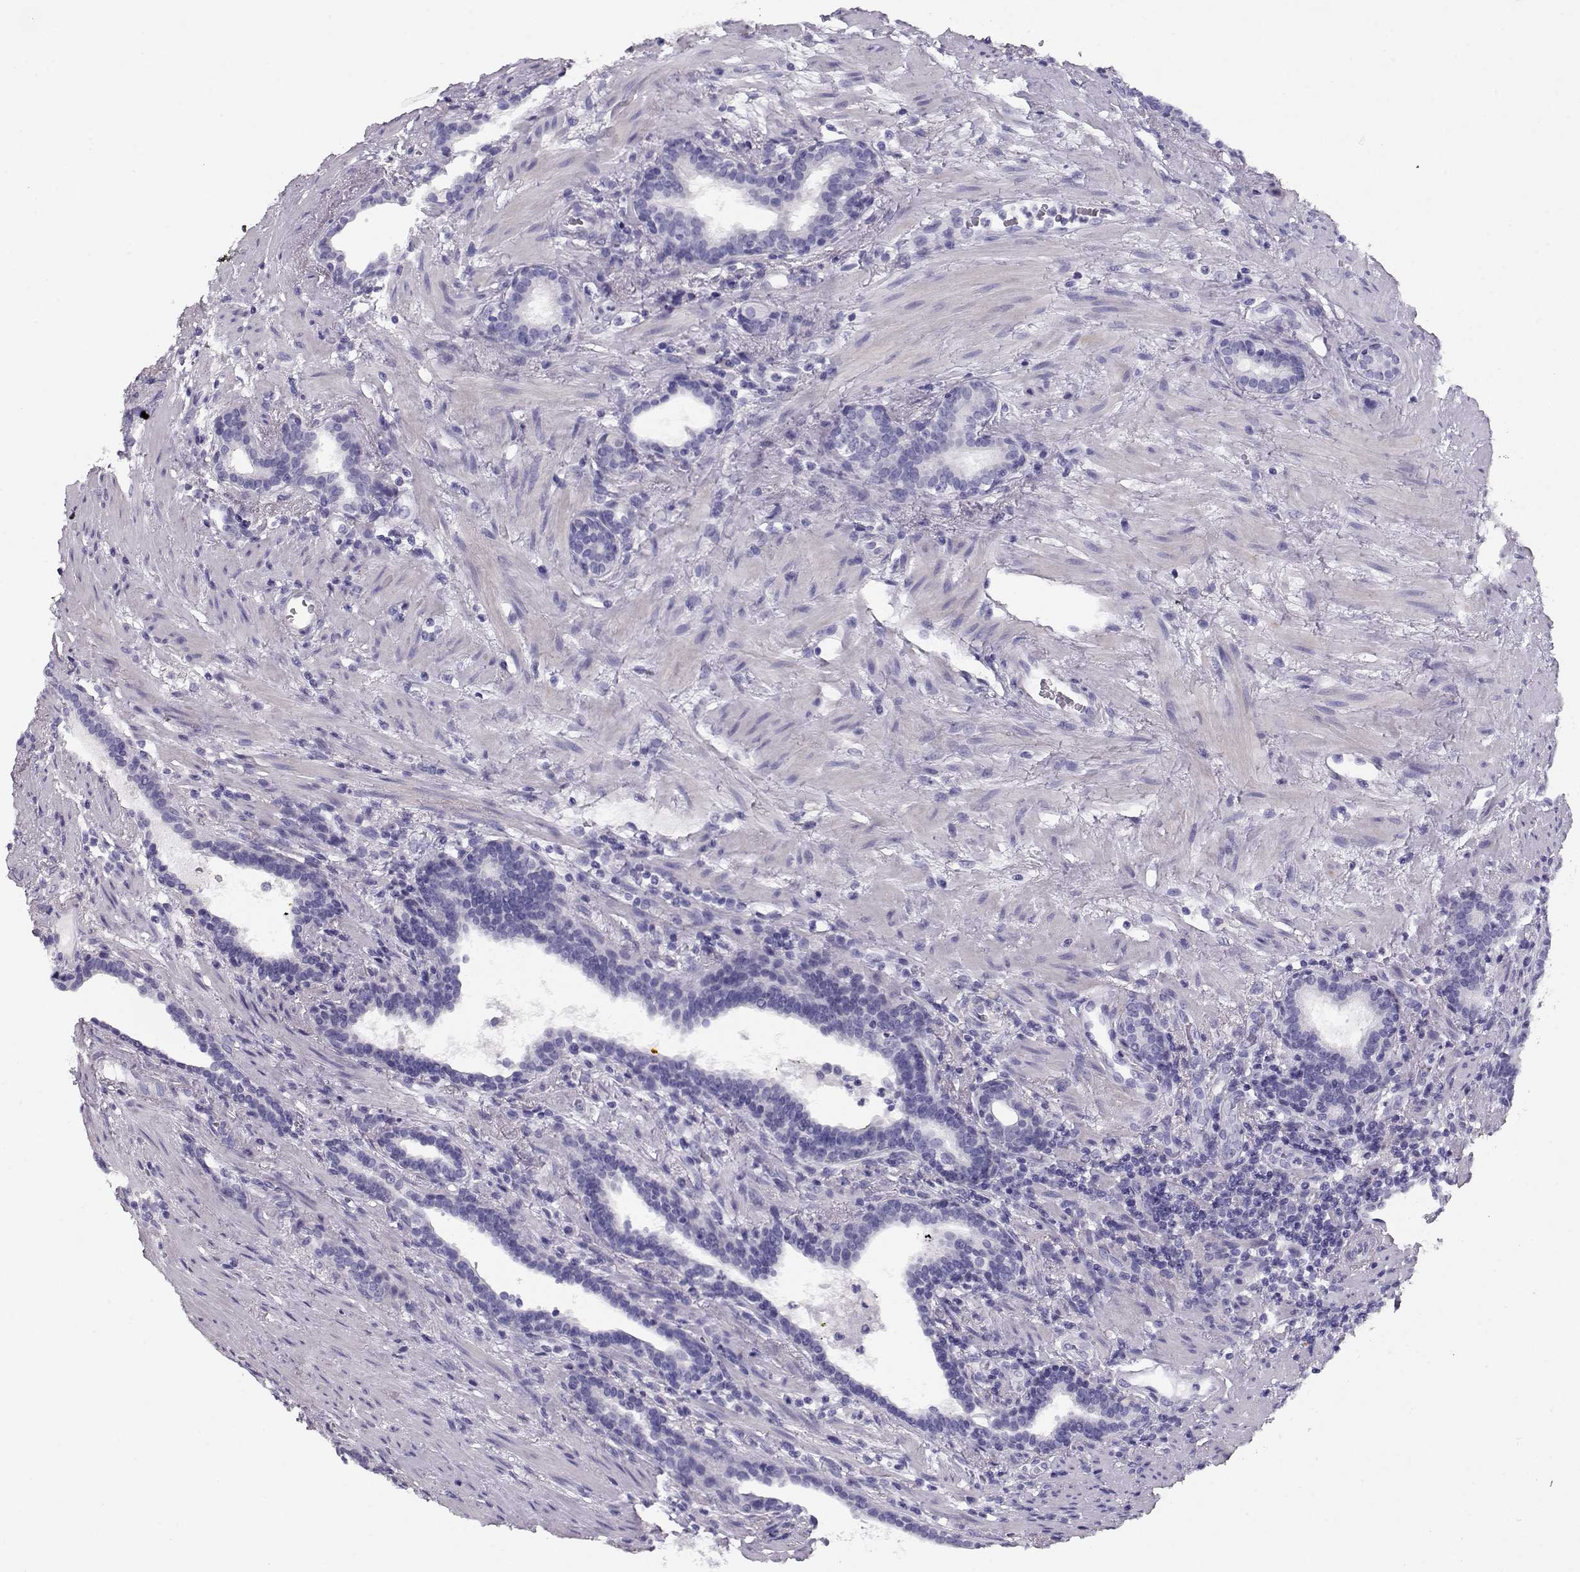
{"staining": {"intensity": "negative", "quantity": "none", "location": "none"}, "tissue": "prostate cancer", "cell_type": "Tumor cells", "image_type": "cancer", "snomed": [{"axis": "morphology", "description": "Adenocarcinoma, NOS"}, {"axis": "topography", "description": "Prostate"}], "caption": "DAB (3,3'-diaminobenzidine) immunohistochemical staining of prostate adenocarcinoma reveals no significant positivity in tumor cells.", "gene": "CRX", "patient": {"sex": "male", "age": 66}}